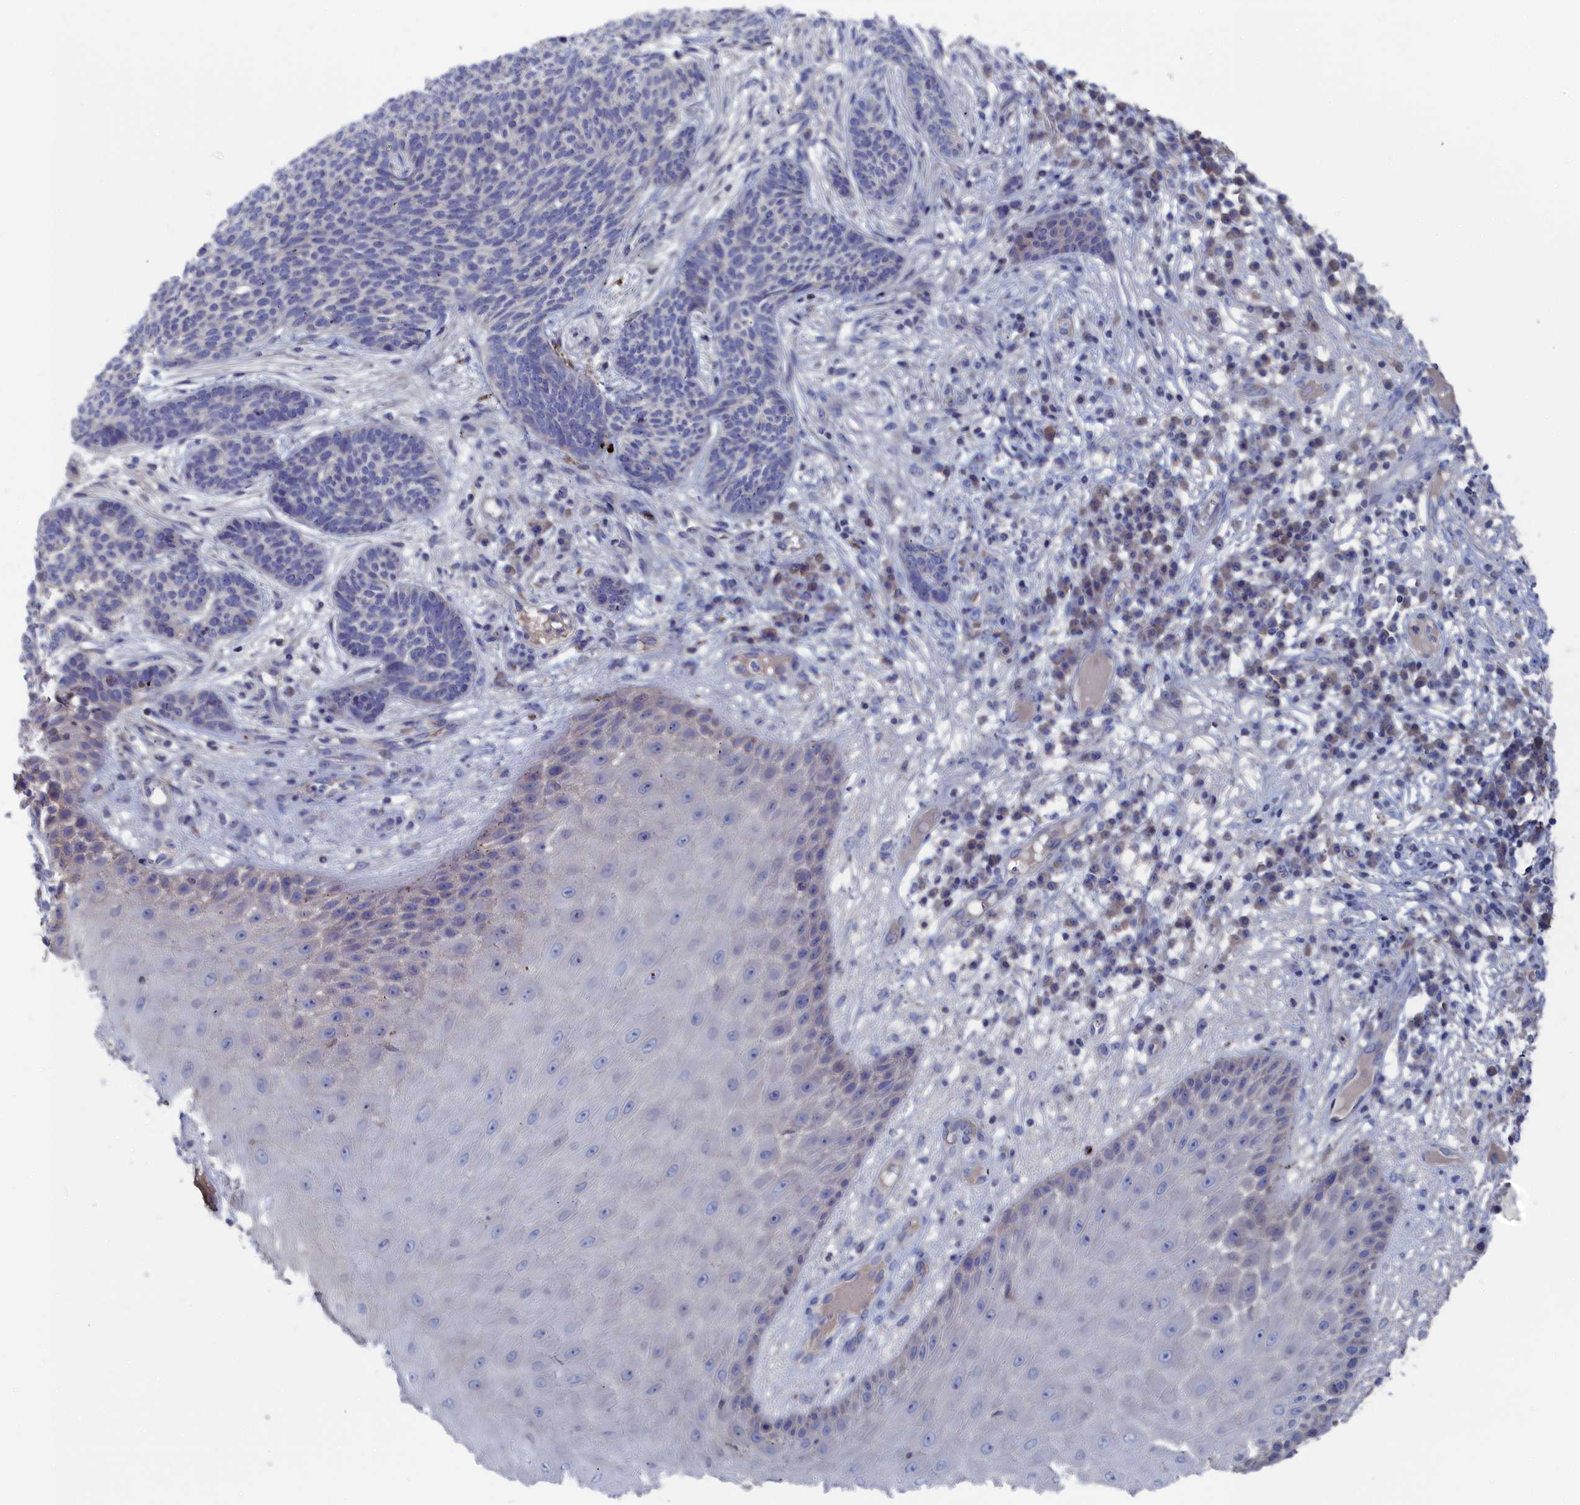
{"staining": {"intensity": "negative", "quantity": "none", "location": "none"}, "tissue": "skin cancer", "cell_type": "Tumor cells", "image_type": "cancer", "snomed": [{"axis": "morphology", "description": "Normal tissue, NOS"}, {"axis": "morphology", "description": "Basal cell carcinoma"}, {"axis": "topography", "description": "Skin"}], "caption": "An immunohistochemistry (IHC) photomicrograph of skin basal cell carcinoma is shown. There is no staining in tumor cells of skin basal cell carcinoma. (Immunohistochemistry (ihc), brightfield microscopy, high magnification).", "gene": "CEND1", "patient": {"sex": "male", "age": 64}}